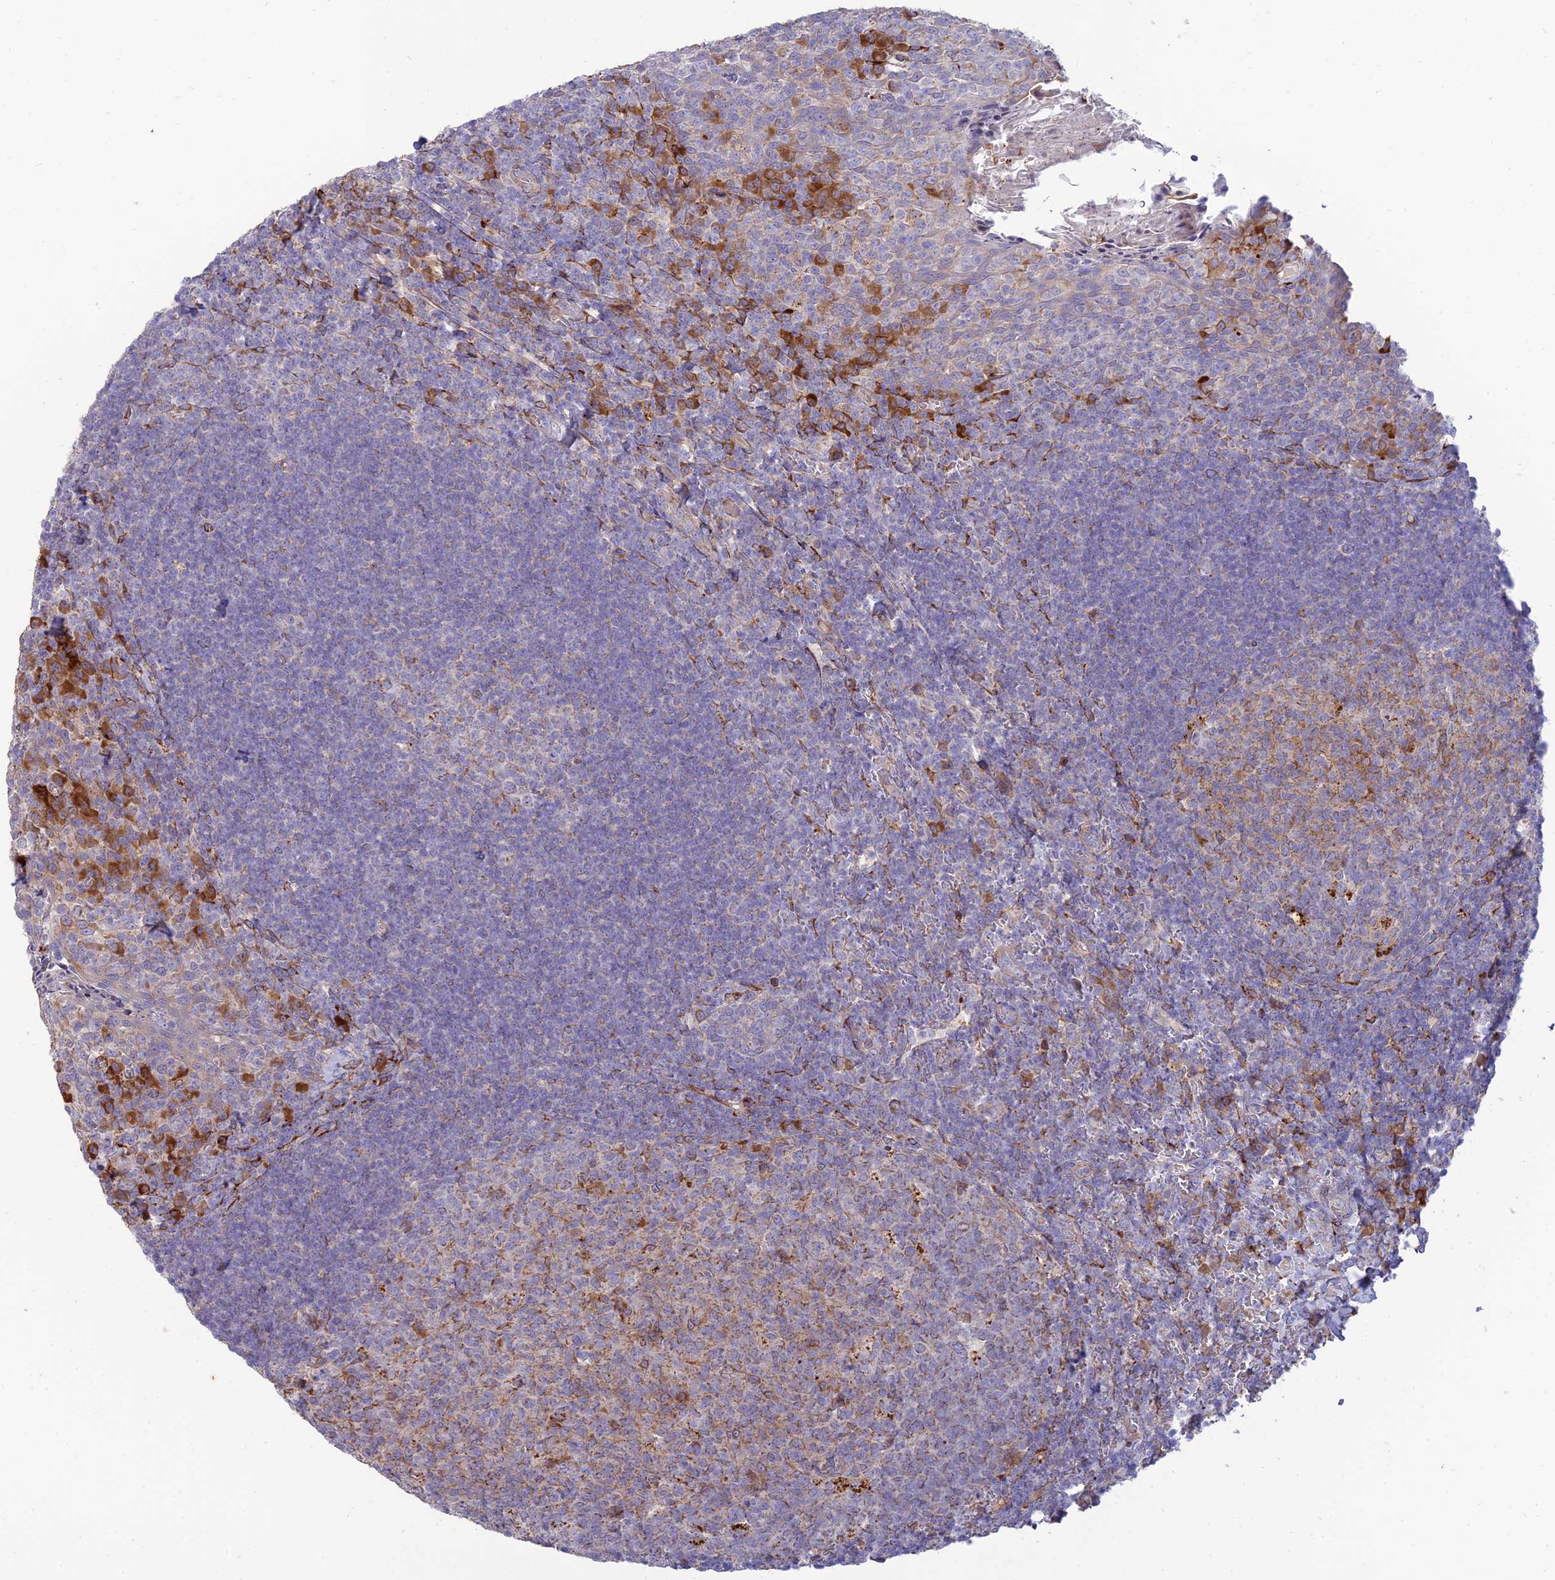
{"staining": {"intensity": "moderate", "quantity": "<25%", "location": "cytoplasmic/membranous"}, "tissue": "tonsil", "cell_type": "Germinal center cells", "image_type": "normal", "snomed": [{"axis": "morphology", "description": "Normal tissue, NOS"}, {"axis": "topography", "description": "Tonsil"}], "caption": "Moderate cytoplasmic/membranous expression for a protein is identified in approximately <25% of germinal center cells of normal tonsil using immunohistochemistry.", "gene": "RCN3", "patient": {"sex": "female", "age": 10}}